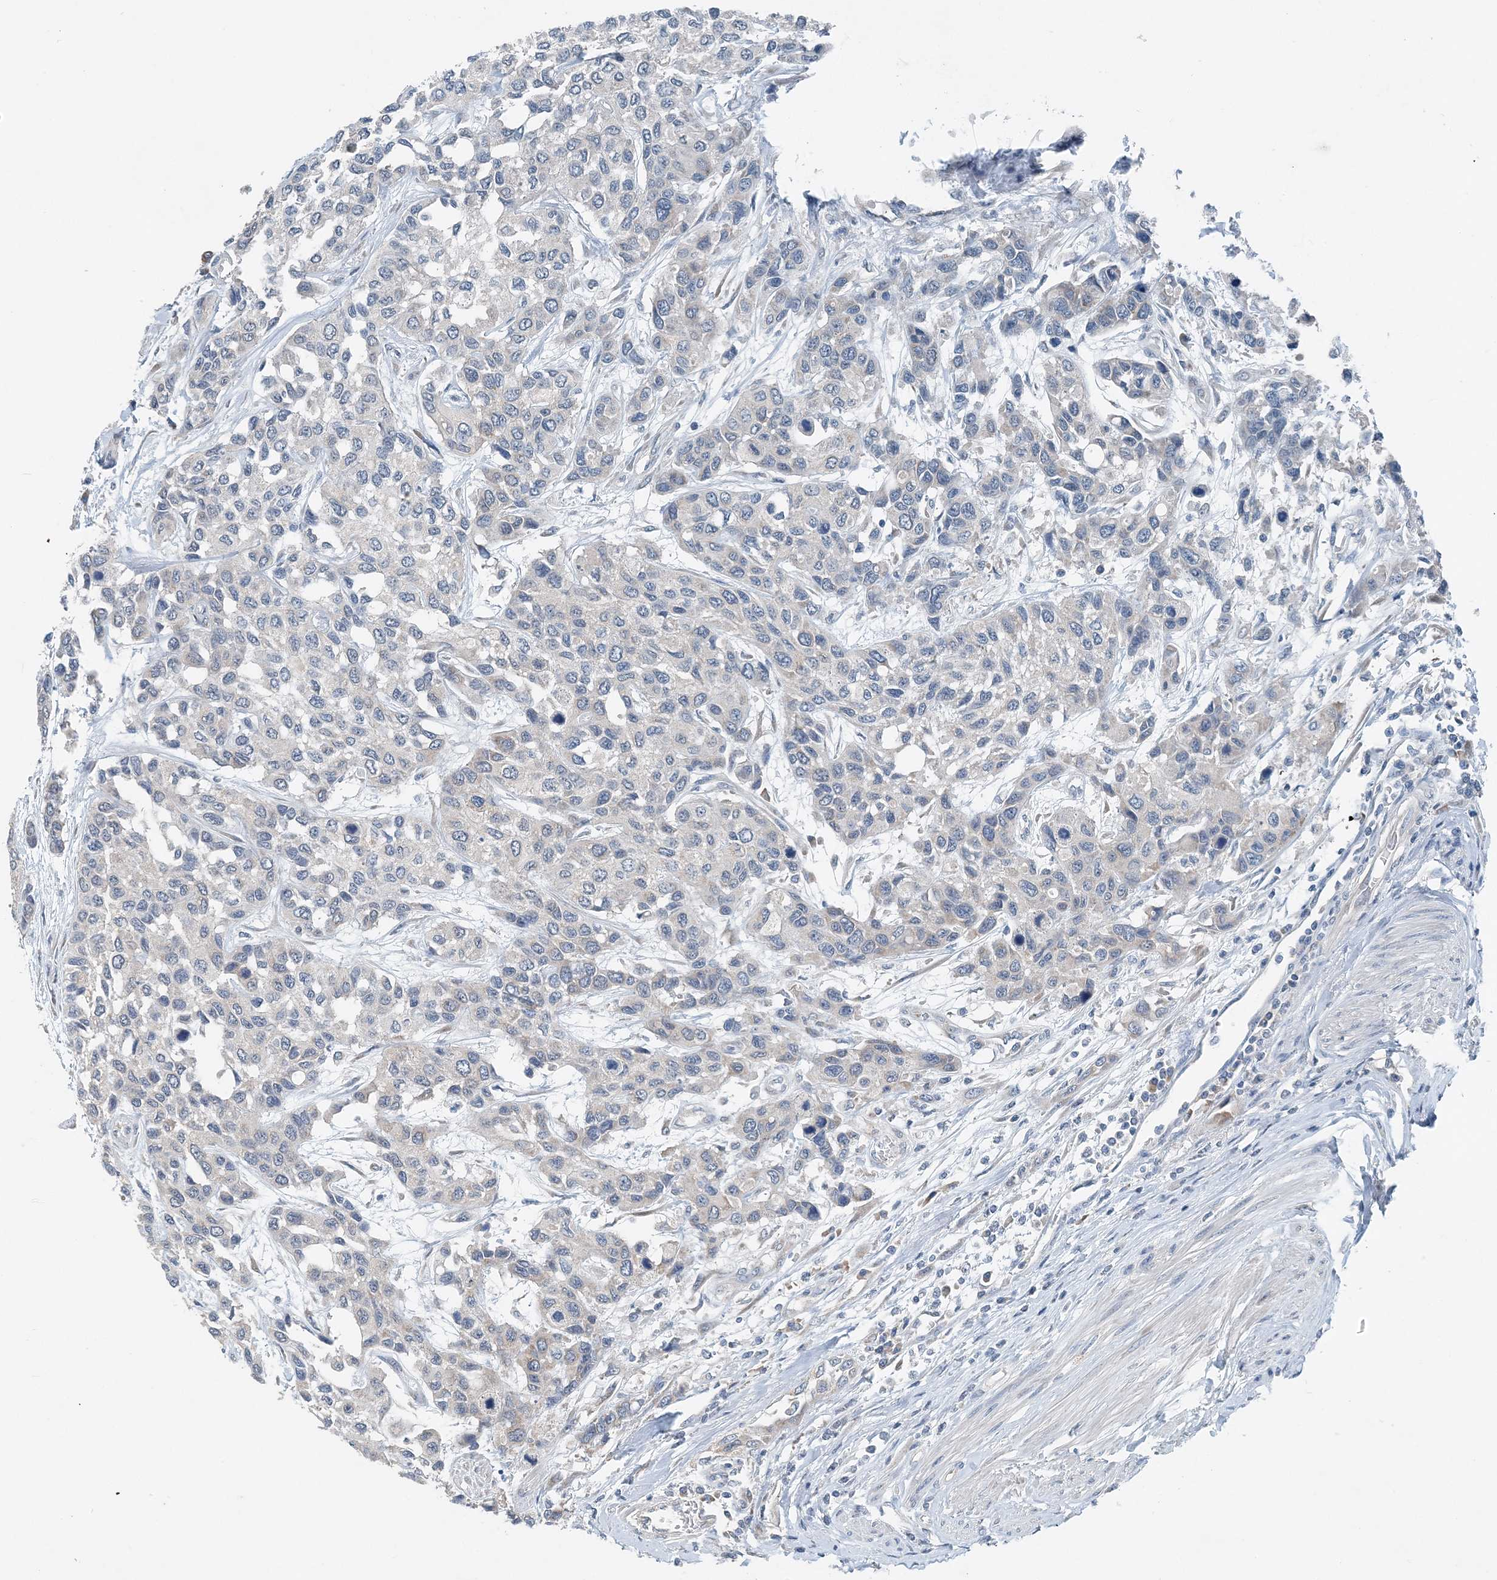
{"staining": {"intensity": "negative", "quantity": "none", "location": "none"}, "tissue": "urothelial cancer", "cell_type": "Tumor cells", "image_type": "cancer", "snomed": [{"axis": "morphology", "description": "Normal tissue, NOS"}, {"axis": "morphology", "description": "Urothelial carcinoma, High grade"}, {"axis": "topography", "description": "Vascular tissue"}, {"axis": "topography", "description": "Urinary bladder"}], "caption": "Tumor cells are negative for protein expression in human urothelial cancer. (Immunohistochemistry (ihc), brightfield microscopy, high magnification).", "gene": "EEF1A2", "patient": {"sex": "female", "age": 56}}